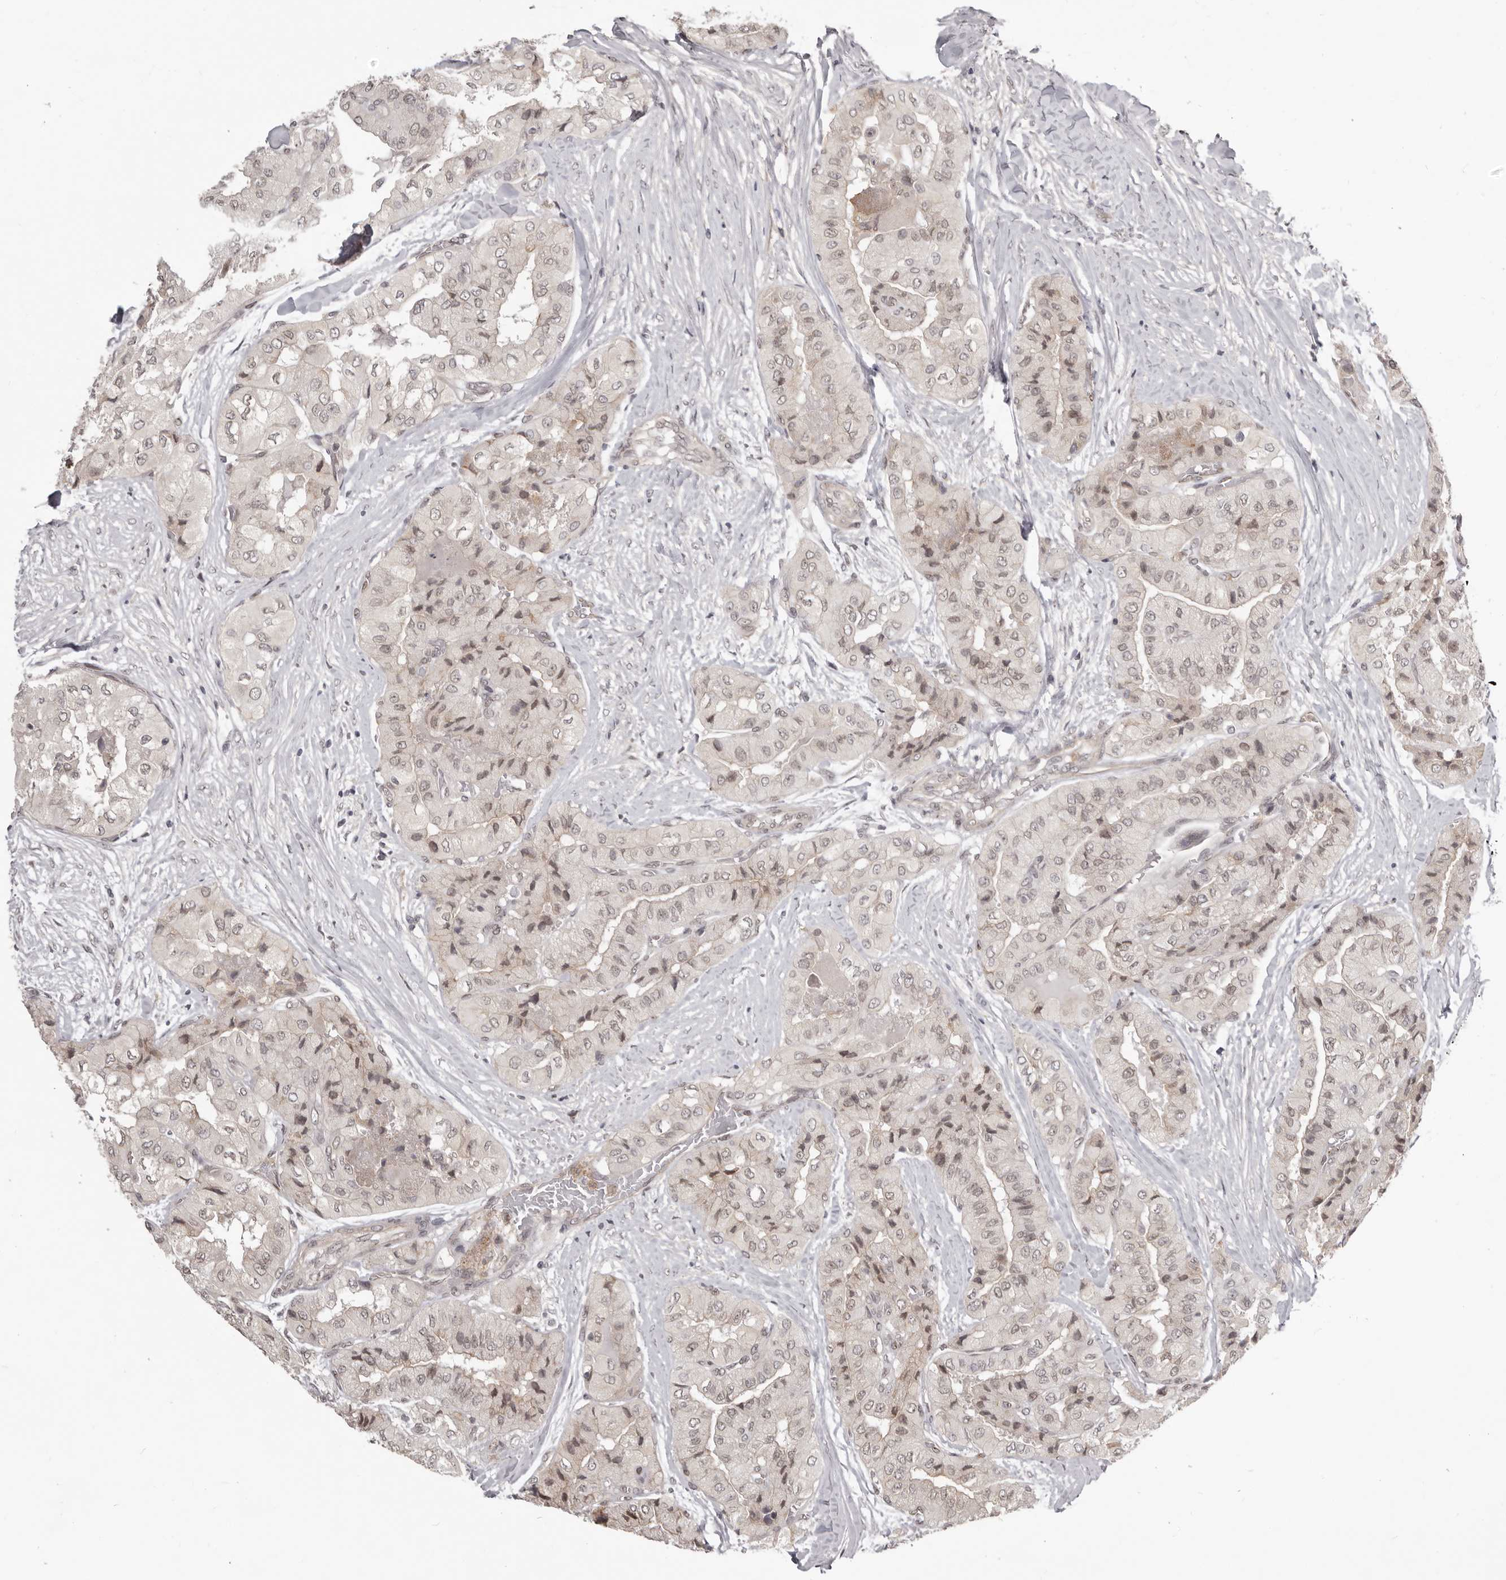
{"staining": {"intensity": "negative", "quantity": "none", "location": "none"}, "tissue": "thyroid cancer", "cell_type": "Tumor cells", "image_type": "cancer", "snomed": [{"axis": "morphology", "description": "Papillary adenocarcinoma, NOS"}, {"axis": "topography", "description": "Thyroid gland"}], "caption": "Tumor cells show no significant expression in thyroid cancer.", "gene": "RNF2", "patient": {"sex": "female", "age": 59}}